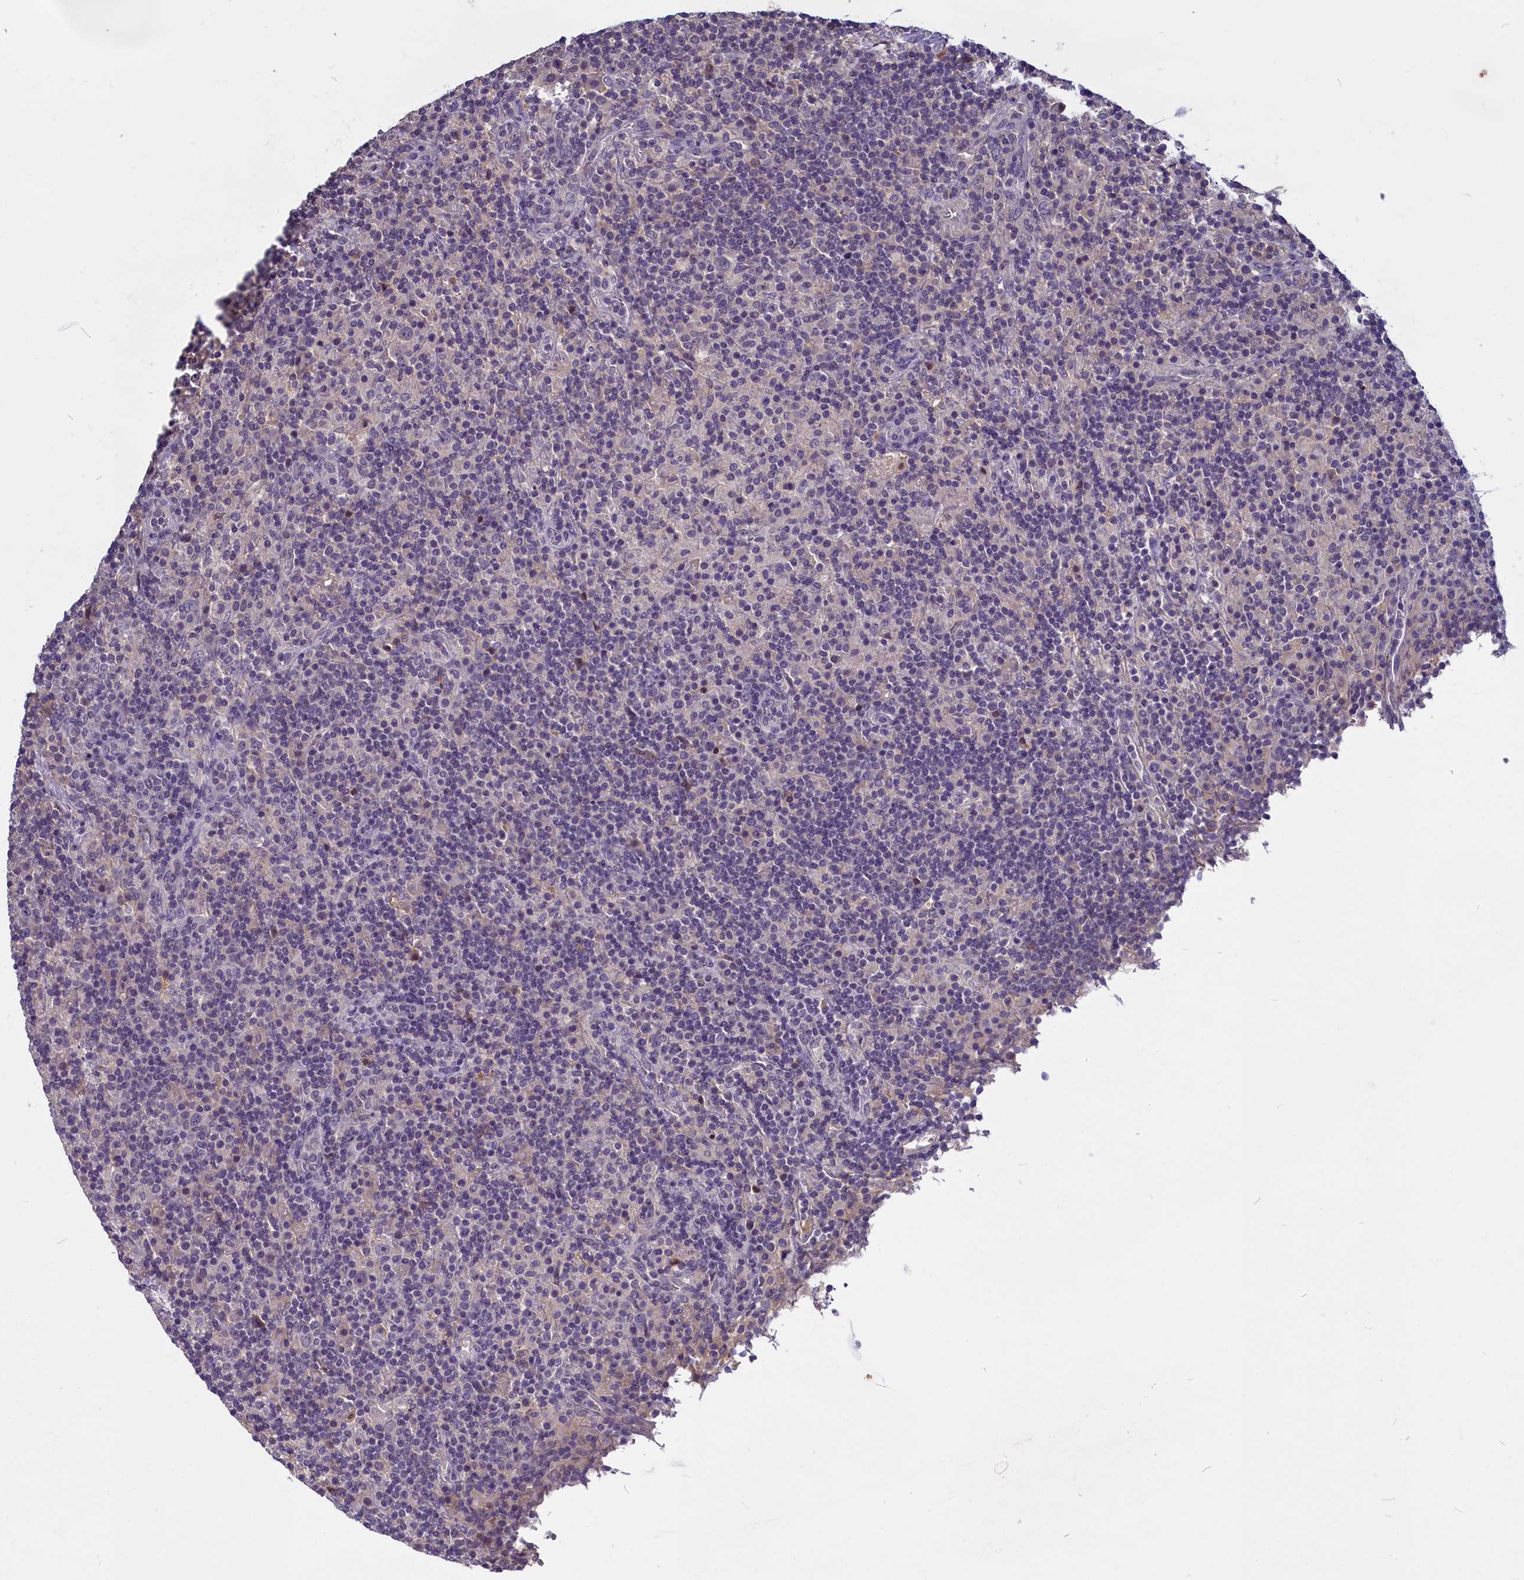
{"staining": {"intensity": "negative", "quantity": "none", "location": "none"}, "tissue": "lymphoma", "cell_type": "Tumor cells", "image_type": "cancer", "snomed": [{"axis": "morphology", "description": "Hodgkin's disease, NOS"}, {"axis": "topography", "description": "Lymph node"}], "caption": "IHC photomicrograph of human lymphoma stained for a protein (brown), which displays no expression in tumor cells. The staining was performed using DAB to visualize the protein expression in brown, while the nuclei were stained in blue with hematoxylin (Magnification: 20x).", "gene": "SV2C", "patient": {"sex": "male", "age": 70}}